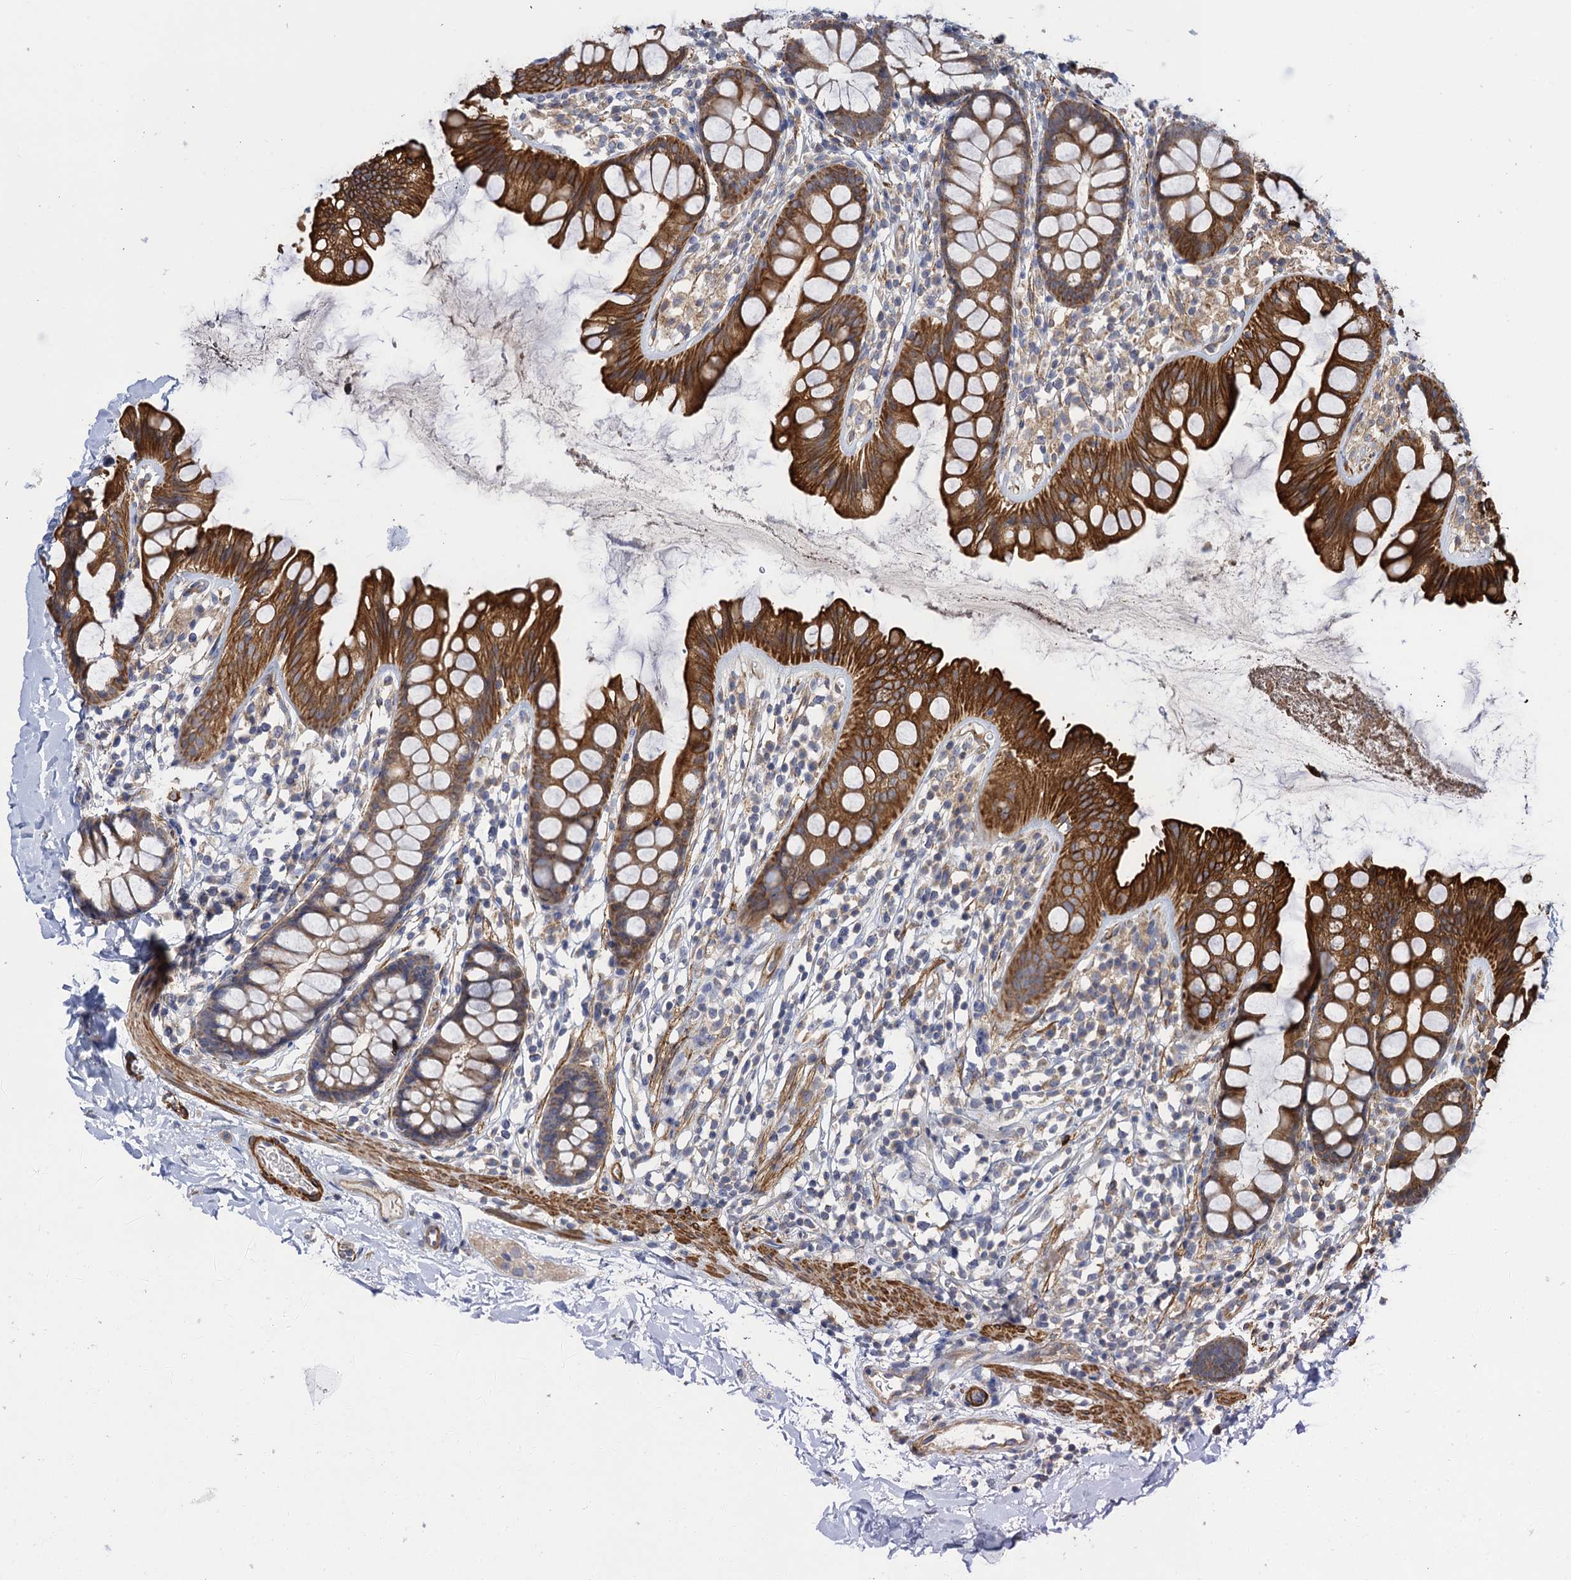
{"staining": {"intensity": "weak", "quantity": ">75%", "location": "cytoplasmic/membranous"}, "tissue": "colon", "cell_type": "Endothelial cells", "image_type": "normal", "snomed": [{"axis": "morphology", "description": "Normal tissue, NOS"}, {"axis": "topography", "description": "Colon"}], "caption": "Colon stained with IHC exhibits weak cytoplasmic/membranous positivity in approximately >75% of endothelial cells.", "gene": "WDR88", "patient": {"sex": "female", "age": 62}}